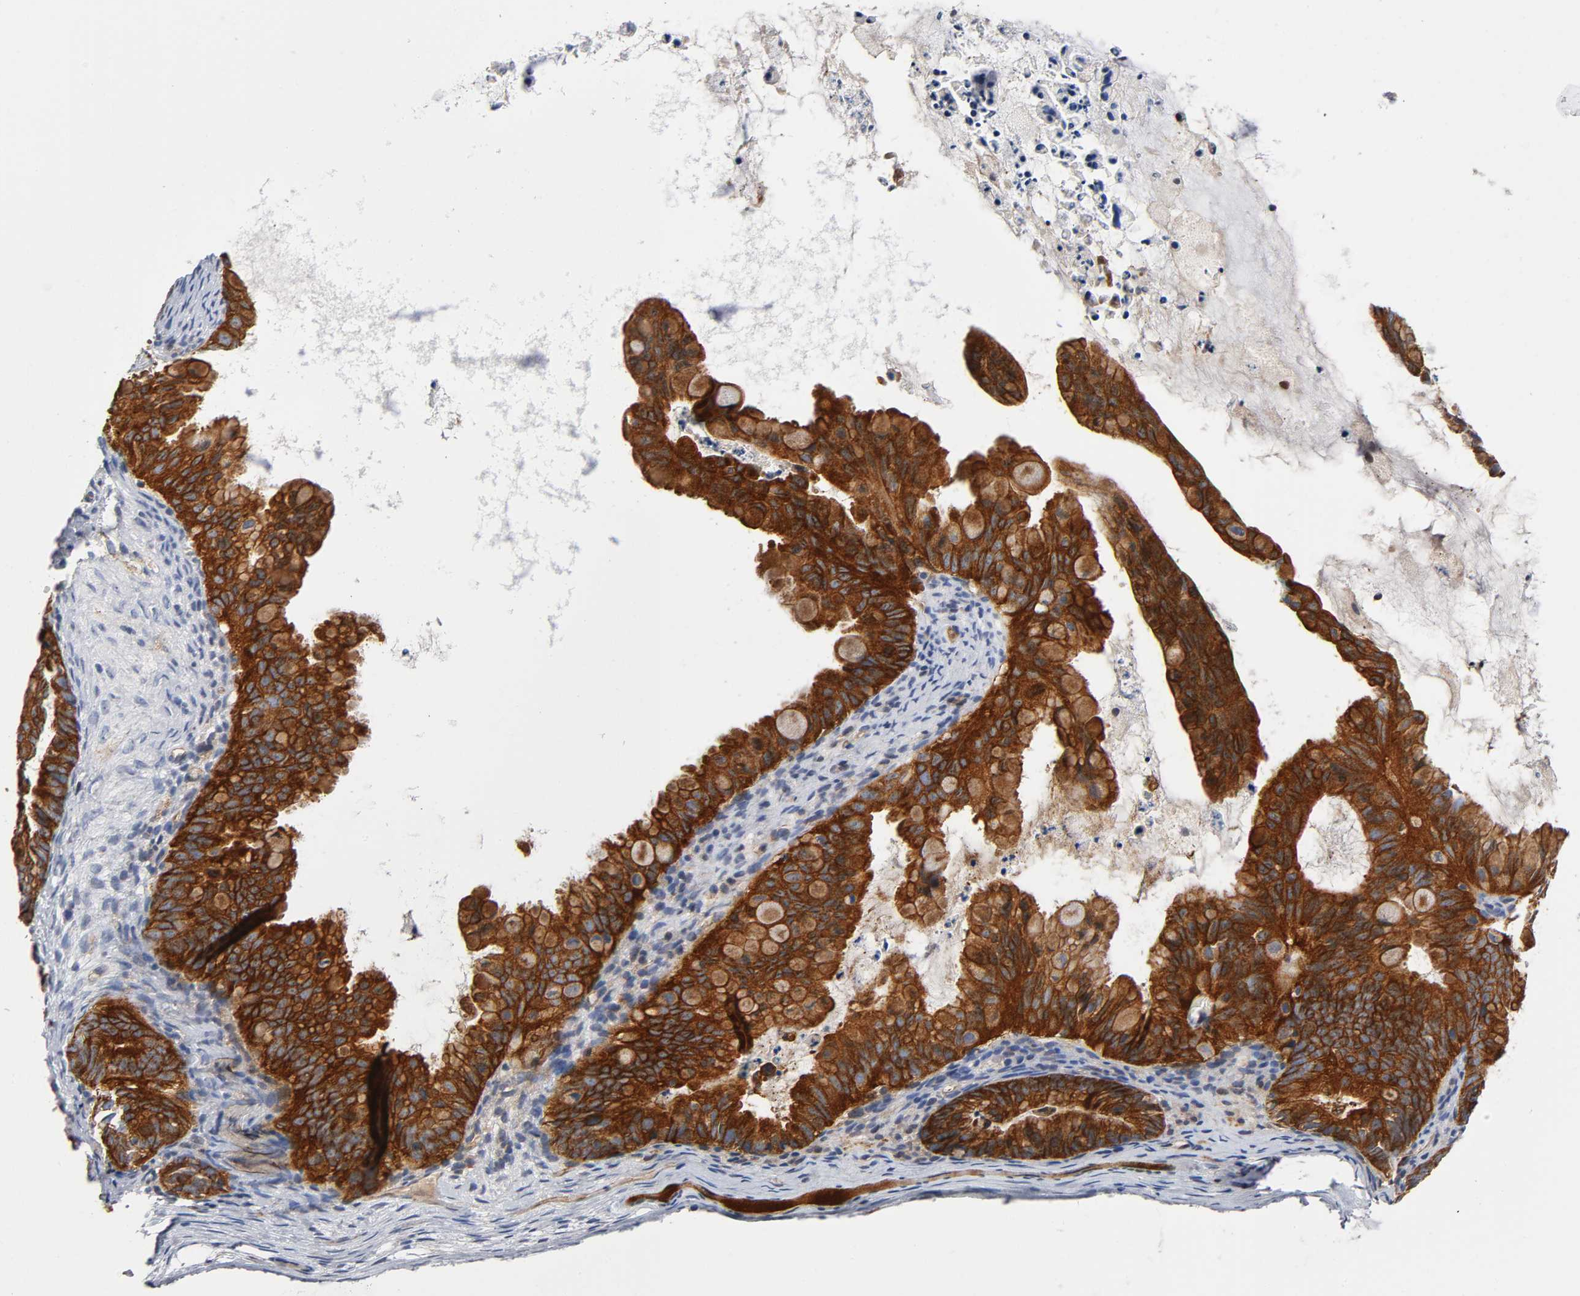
{"staining": {"intensity": "strong", "quantity": ">75%", "location": "cytoplasmic/membranous"}, "tissue": "ovarian cancer", "cell_type": "Tumor cells", "image_type": "cancer", "snomed": [{"axis": "morphology", "description": "Cystadenocarcinoma, mucinous, NOS"}, {"axis": "topography", "description": "Ovary"}], "caption": "Protein staining displays strong cytoplasmic/membranous expression in approximately >75% of tumor cells in ovarian cancer.", "gene": "CD2AP", "patient": {"sex": "female", "age": 36}}